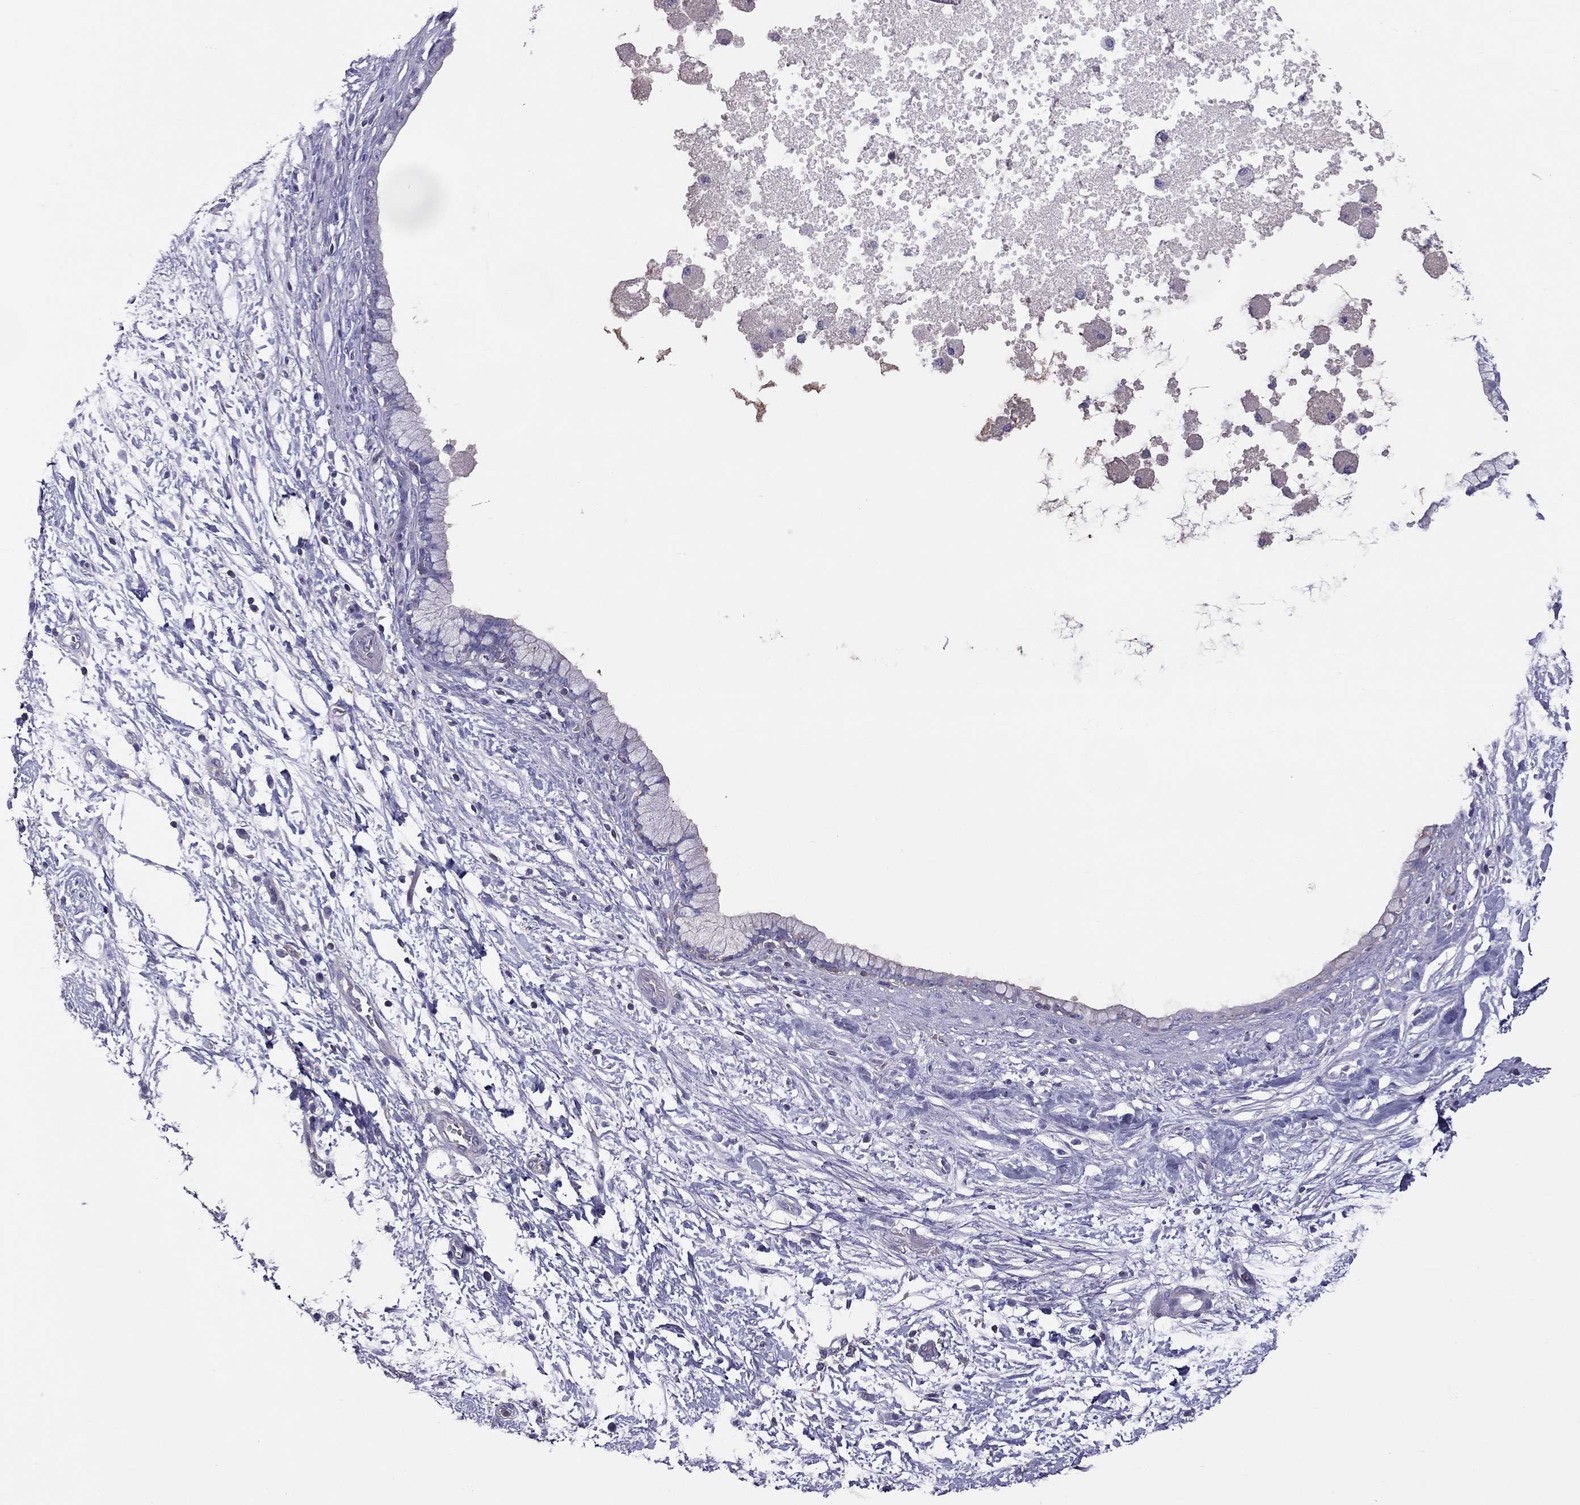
{"staining": {"intensity": "negative", "quantity": "none", "location": "none"}, "tissue": "pancreatic cancer", "cell_type": "Tumor cells", "image_type": "cancer", "snomed": [{"axis": "morphology", "description": "Adenocarcinoma, NOS"}, {"axis": "topography", "description": "Pancreas"}], "caption": "The histopathology image reveals no significant staining in tumor cells of adenocarcinoma (pancreatic).", "gene": "TEX22", "patient": {"sex": "female", "age": 72}}